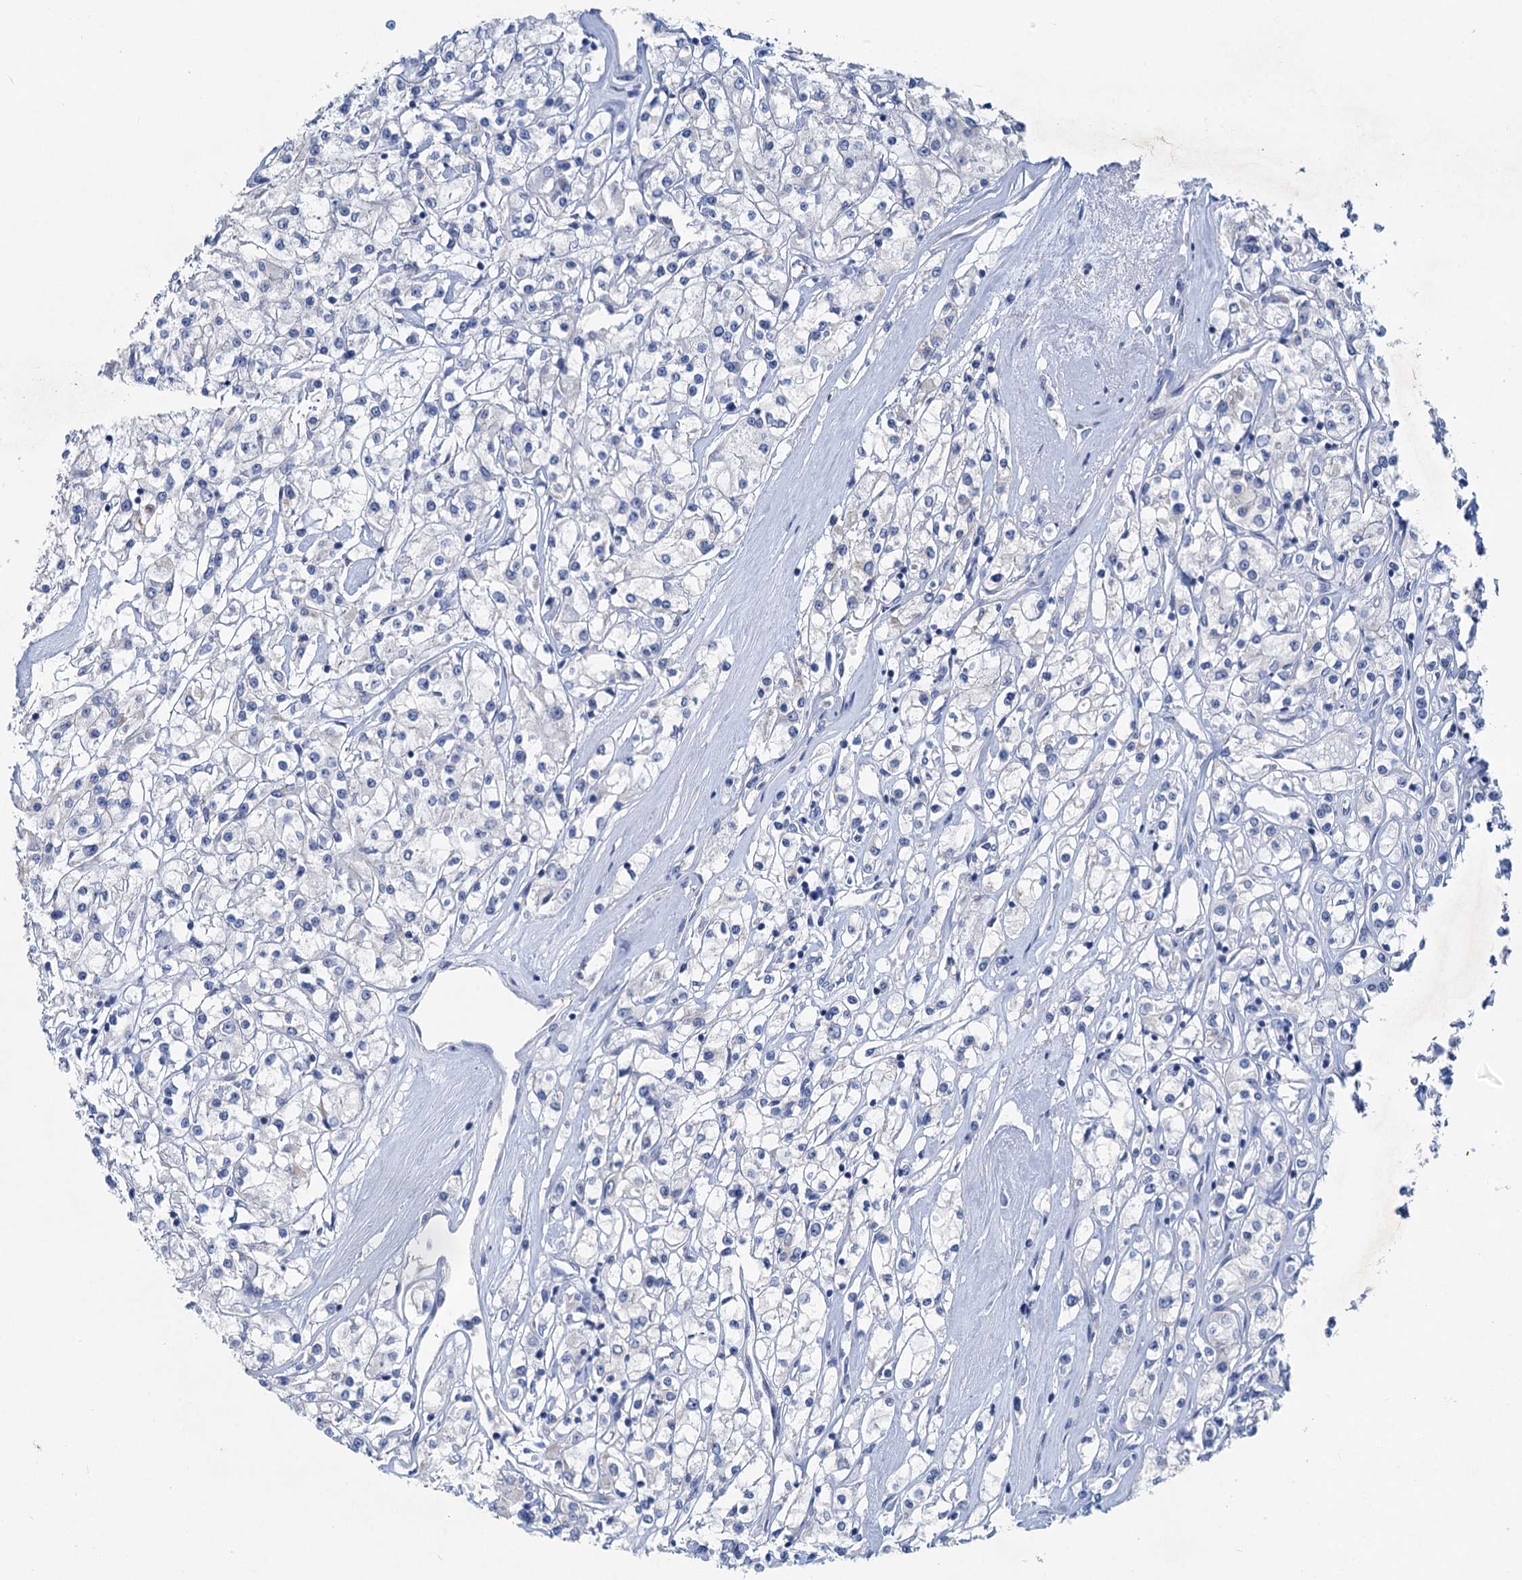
{"staining": {"intensity": "negative", "quantity": "none", "location": "none"}, "tissue": "renal cancer", "cell_type": "Tumor cells", "image_type": "cancer", "snomed": [{"axis": "morphology", "description": "Adenocarcinoma, NOS"}, {"axis": "topography", "description": "Kidney"}], "caption": "IHC photomicrograph of neoplastic tissue: human renal adenocarcinoma stained with DAB (3,3'-diaminobenzidine) reveals no significant protein expression in tumor cells.", "gene": "CHDH", "patient": {"sex": "female", "age": 59}}